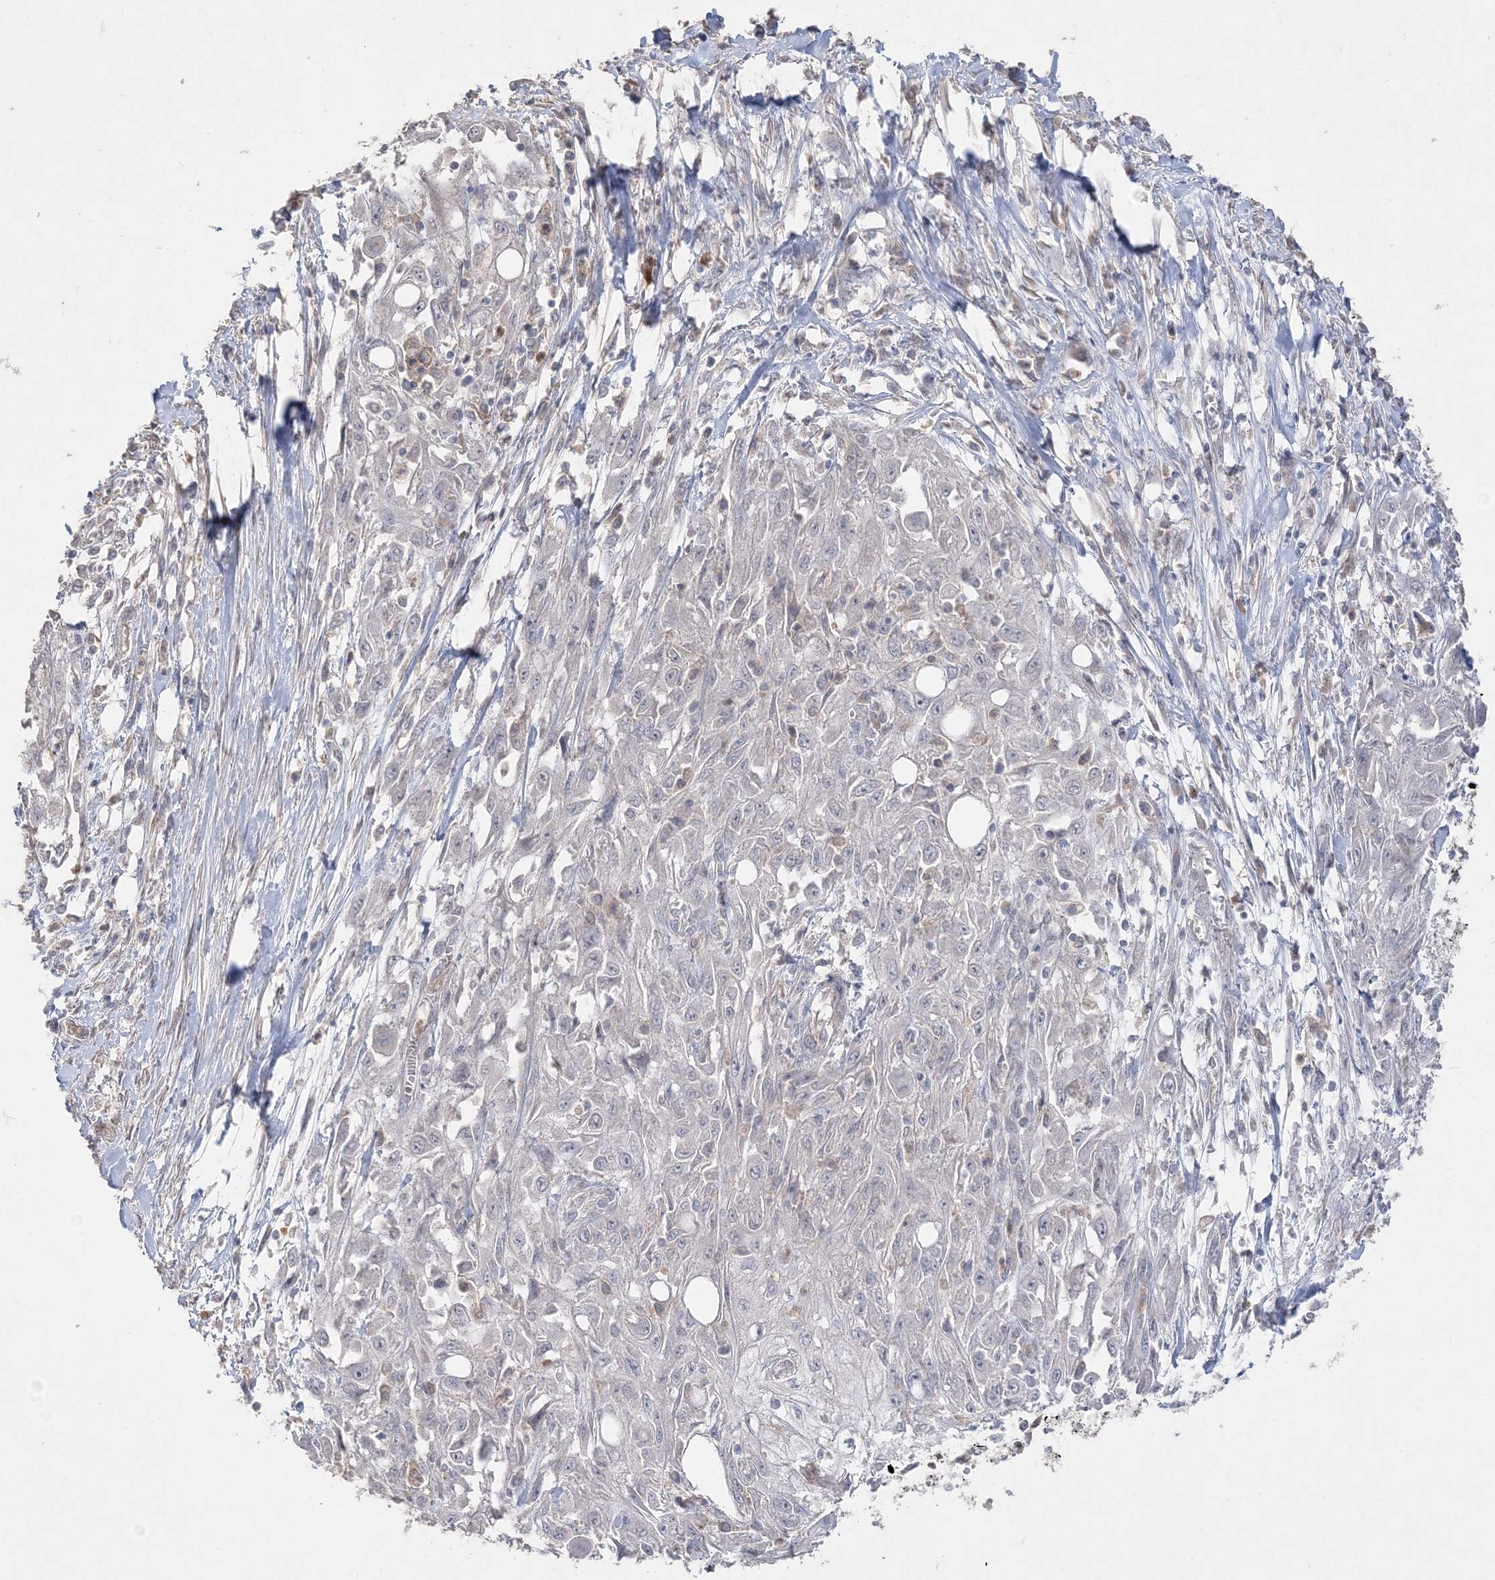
{"staining": {"intensity": "negative", "quantity": "none", "location": "none"}, "tissue": "skin cancer", "cell_type": "Tumor cells", "image_type": "cancer", "snomed": [{"axis": "morphology", "description": "Squamous cell carcinoma, NOS"}, {"axis": "morphology", "description": "Squamous cell carcinoma, metastatic, NOS"}, {"axis": "topography", "description": "Skin"}, {"axis": "topography", "description": "Lymph node"}], "caption": "A photomicrograph of human skin cancer is negative for staining in tumor cells.", "gene": "SH3BP4", "patient": {"sex": "male", "age": 75}}